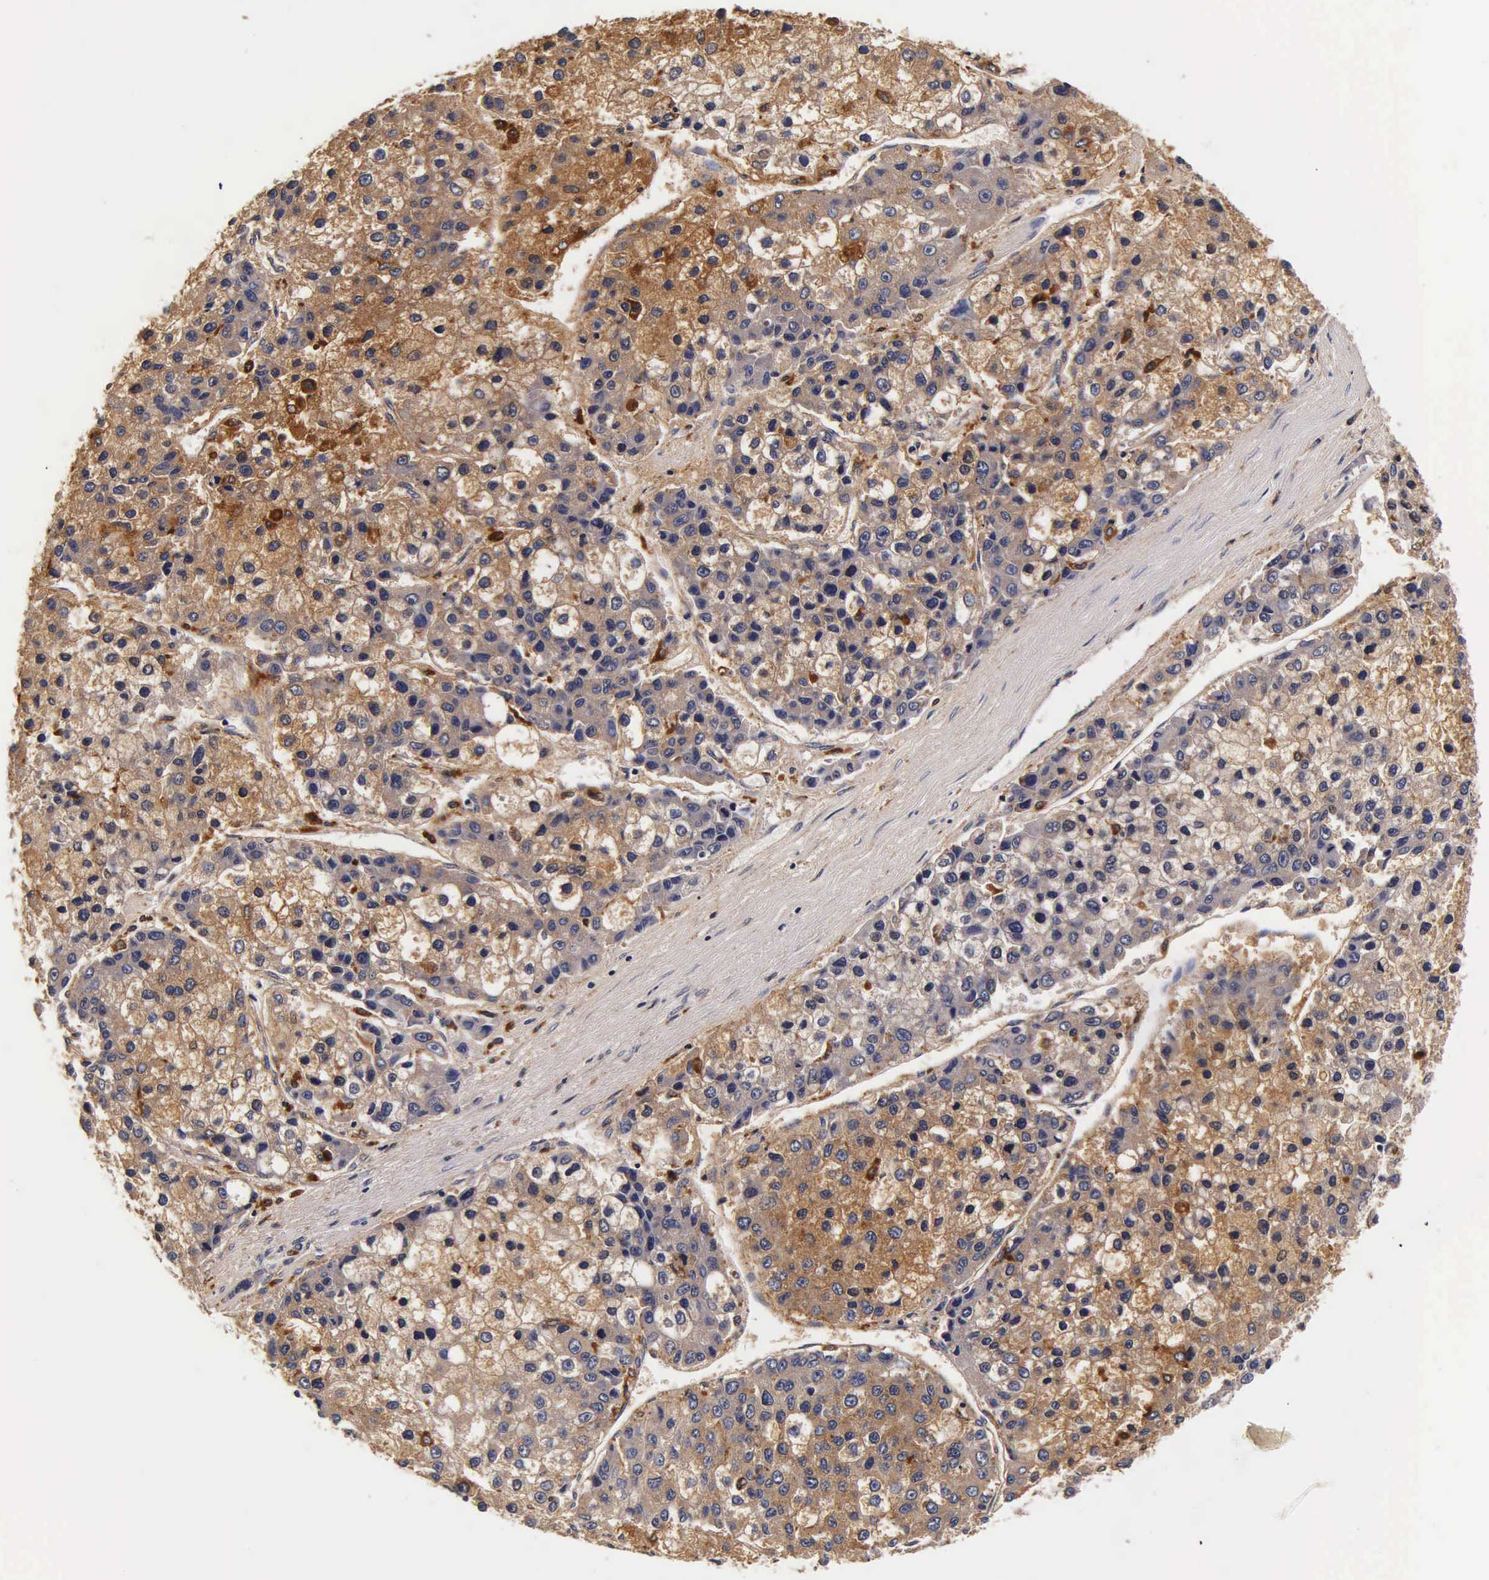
{"staining": {"intensity": "strong", "quantity": "25%-75%", "location": "cytoplasmic/membranous"}, "tissue": "liver cancer", "cell_type": "Tumor cells", "image_type": "cancer", "snomed": [{"axis": "morphology", "description": "Carcinoma, Hepatocellular, NOS"}, {"axis": "topography", "description": "Liver"}], "caption": "Human hepatocellular carcinoma (liver) stained with a protein marker exhibits strong staining in tumor cells.", "gene": "CTSB", "patient": {"sex": "female", "age": 66}}